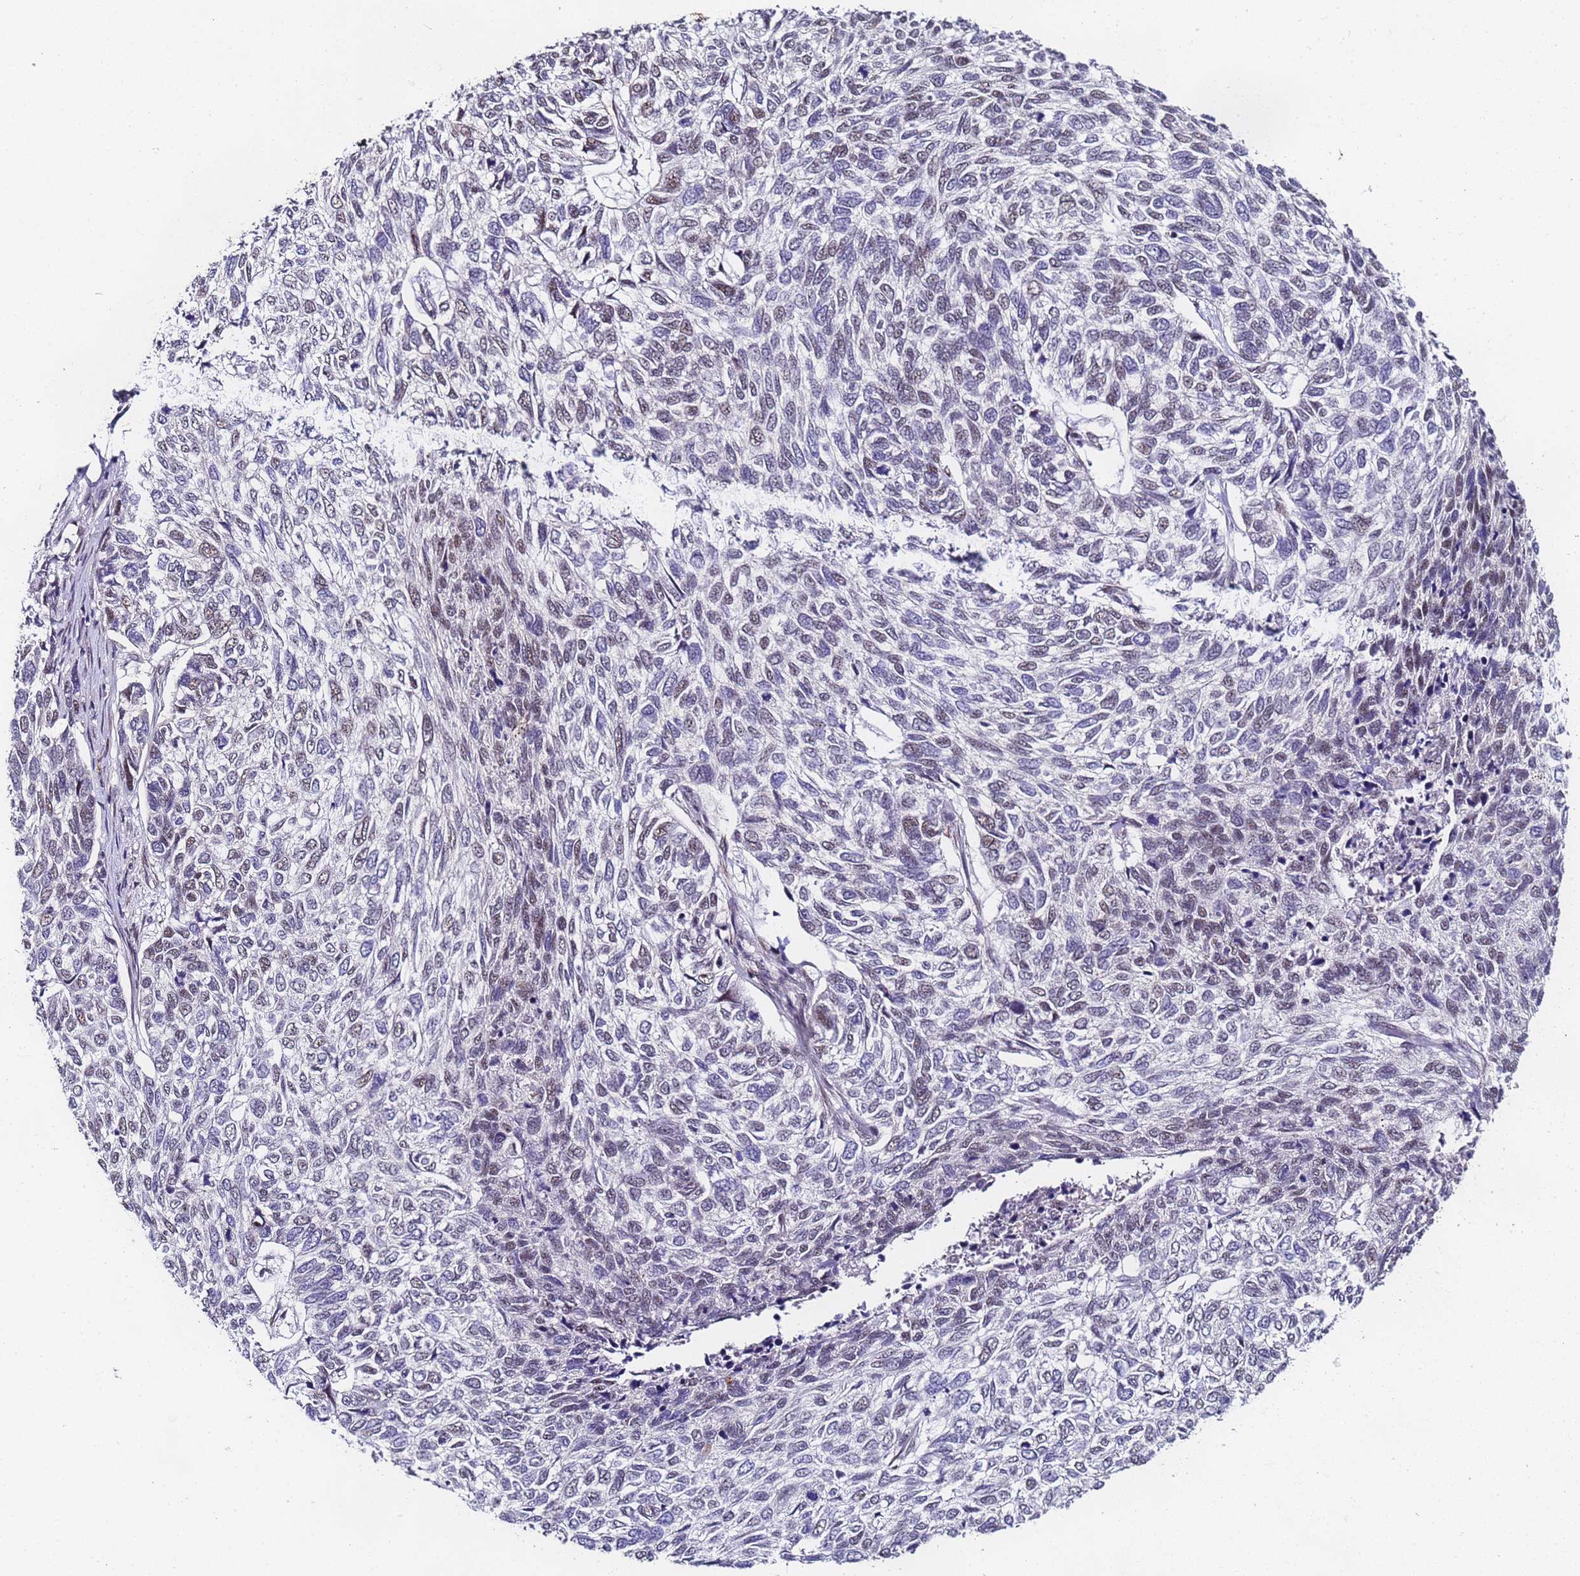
{"staining": {"intensity": "negative", "quantity": "none", "location": "none"}, "tissue": "skin cancer", "cell_type": "Tumor cells", "image_type": "cancer", "snomed": [{"axis": "morphology", "description": "Basal cell carcinoma"}, {"axis": "topography", "description": "Skin"}], "caption": "Protein analysis of skin basal cell carcinoma reveals no significant staining in tumor cells.", "gene": "FNBP4", "patient": {"sex": "female", "age": 65}}